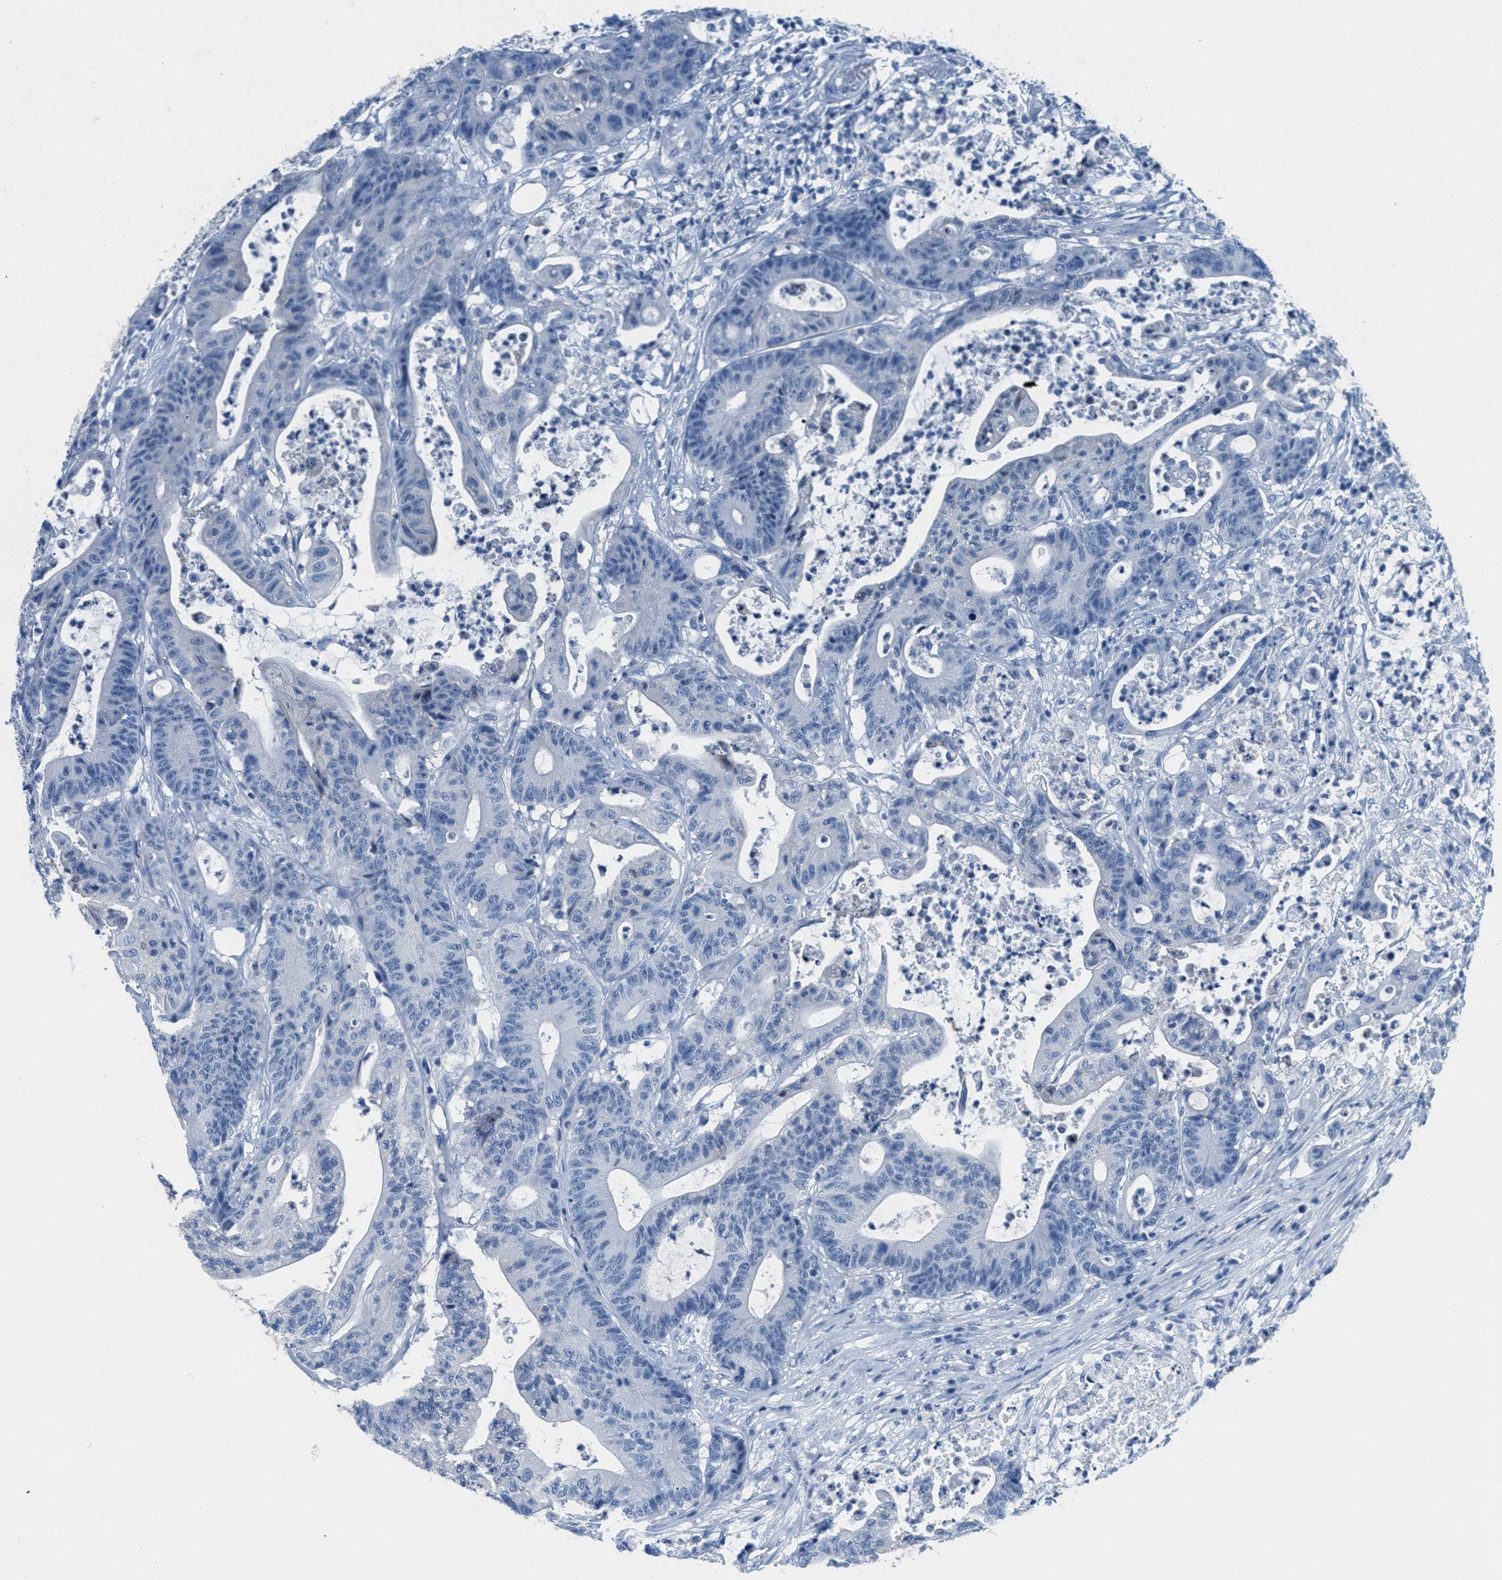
{"staining": {"intensity": "negative", "quantity": "none", "location": "none"}, "tissue": "colorectal cancer", "cell_type": "Tumor cells", "image_type": "cancer", "snomed": [{"axis": "morphology", "description": "Adenocarcinoma, NOS"}, {"axis": "topography", "description": "Colon"}], "caption": "A histopathology image of human adenocarcinoma (colorectal) is negative for staining in tumor cells. (DAB immunohistochemistry visualized using brightfield microscopy, high magnification).", "gene": "GPM6A", "patient": {"sex": "female", "age": 84}}